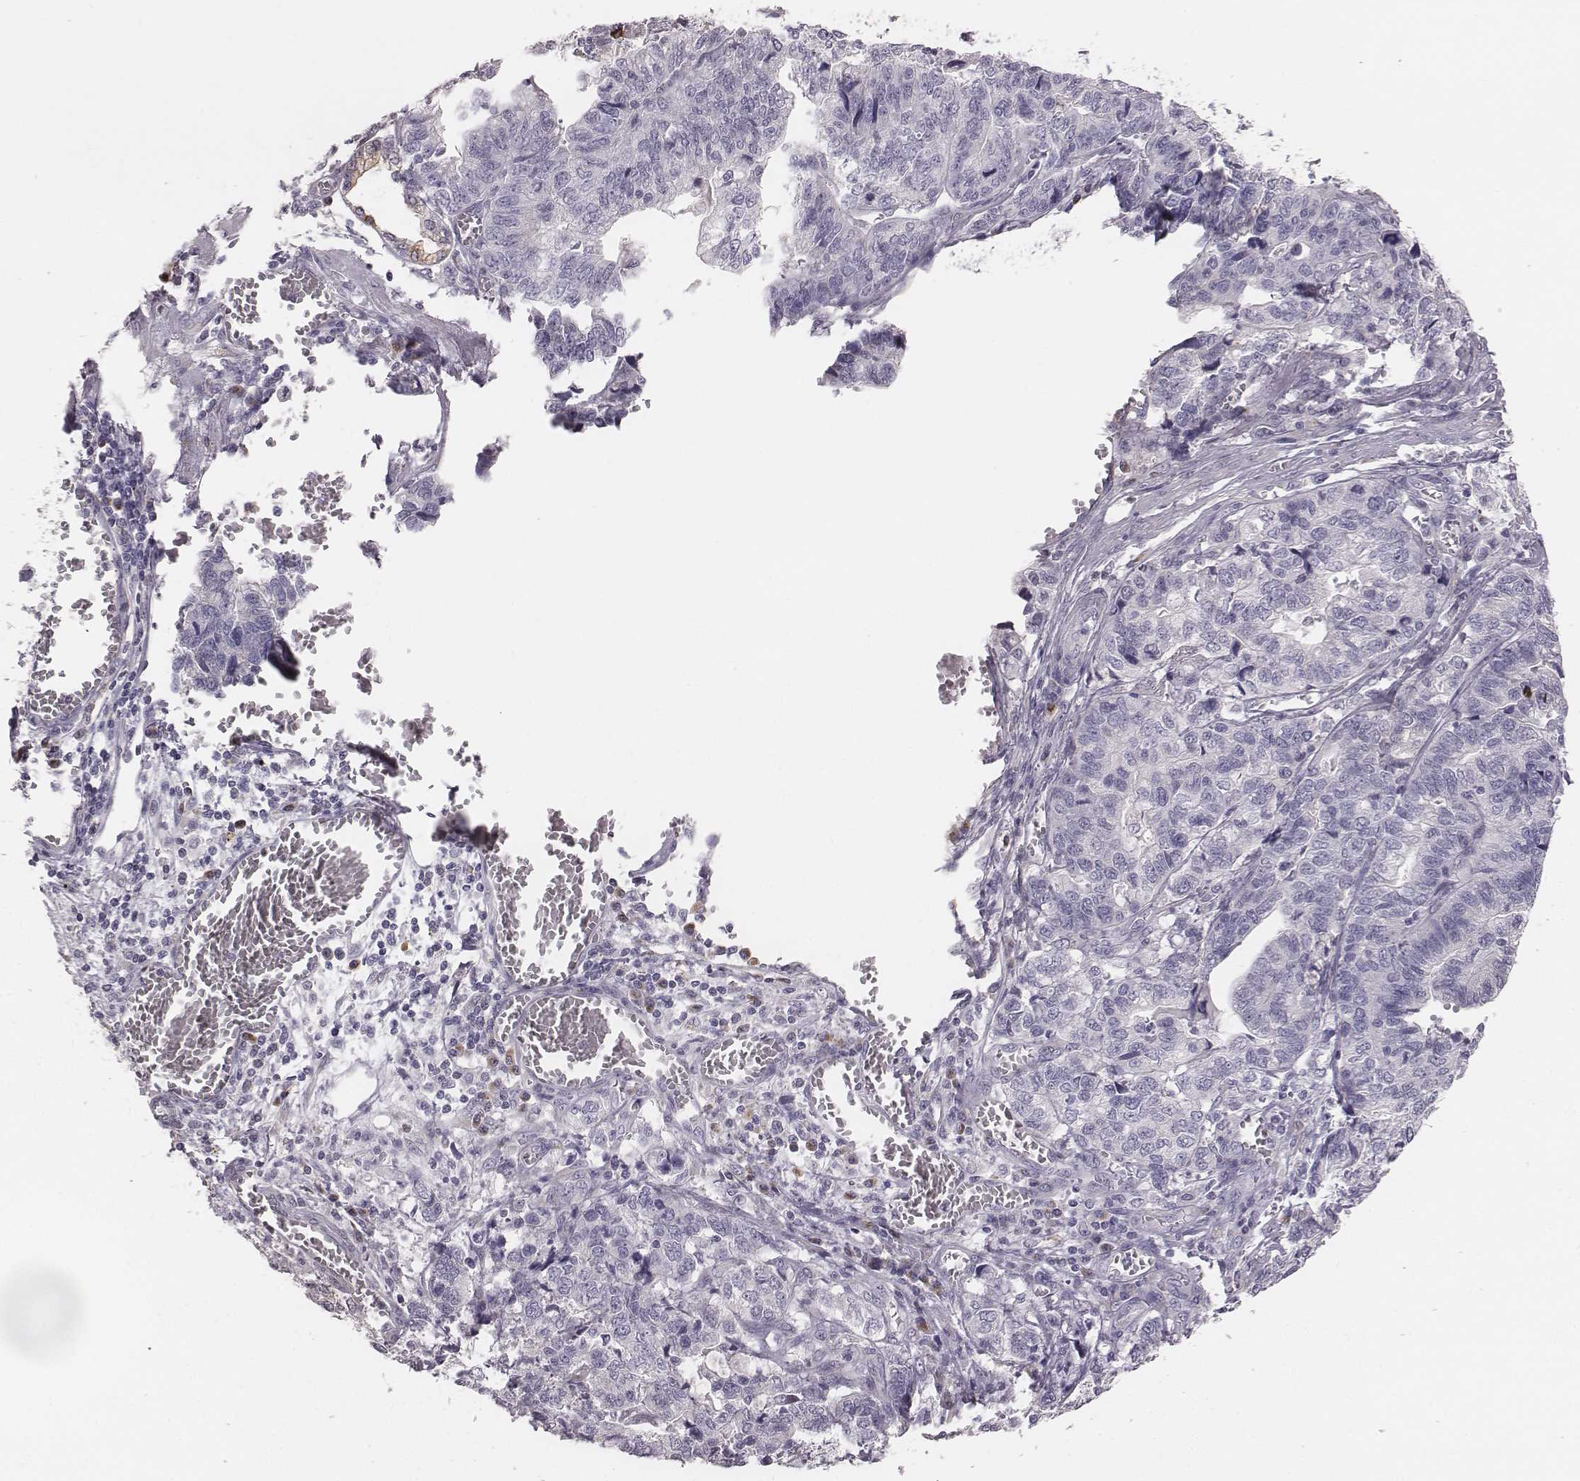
{"staining": {"intensity": "negative", "quantity": "none", "location": "none"}, "tissue": "stomach cancer", "cell_type": "Tumor cells", "image_type": "cancer", "snomed": [{"axis": "morphology", "description": "Adenocarcinoma, NOS"}, {"axis": "topography", "description": "Stomach, upper"}], "caption": "Image shows no significant protein expression in tumor cells of adenocarcinoma (stomach).", "gene": "C6orf58", "patient": {"sex": "female", "age": 67}}